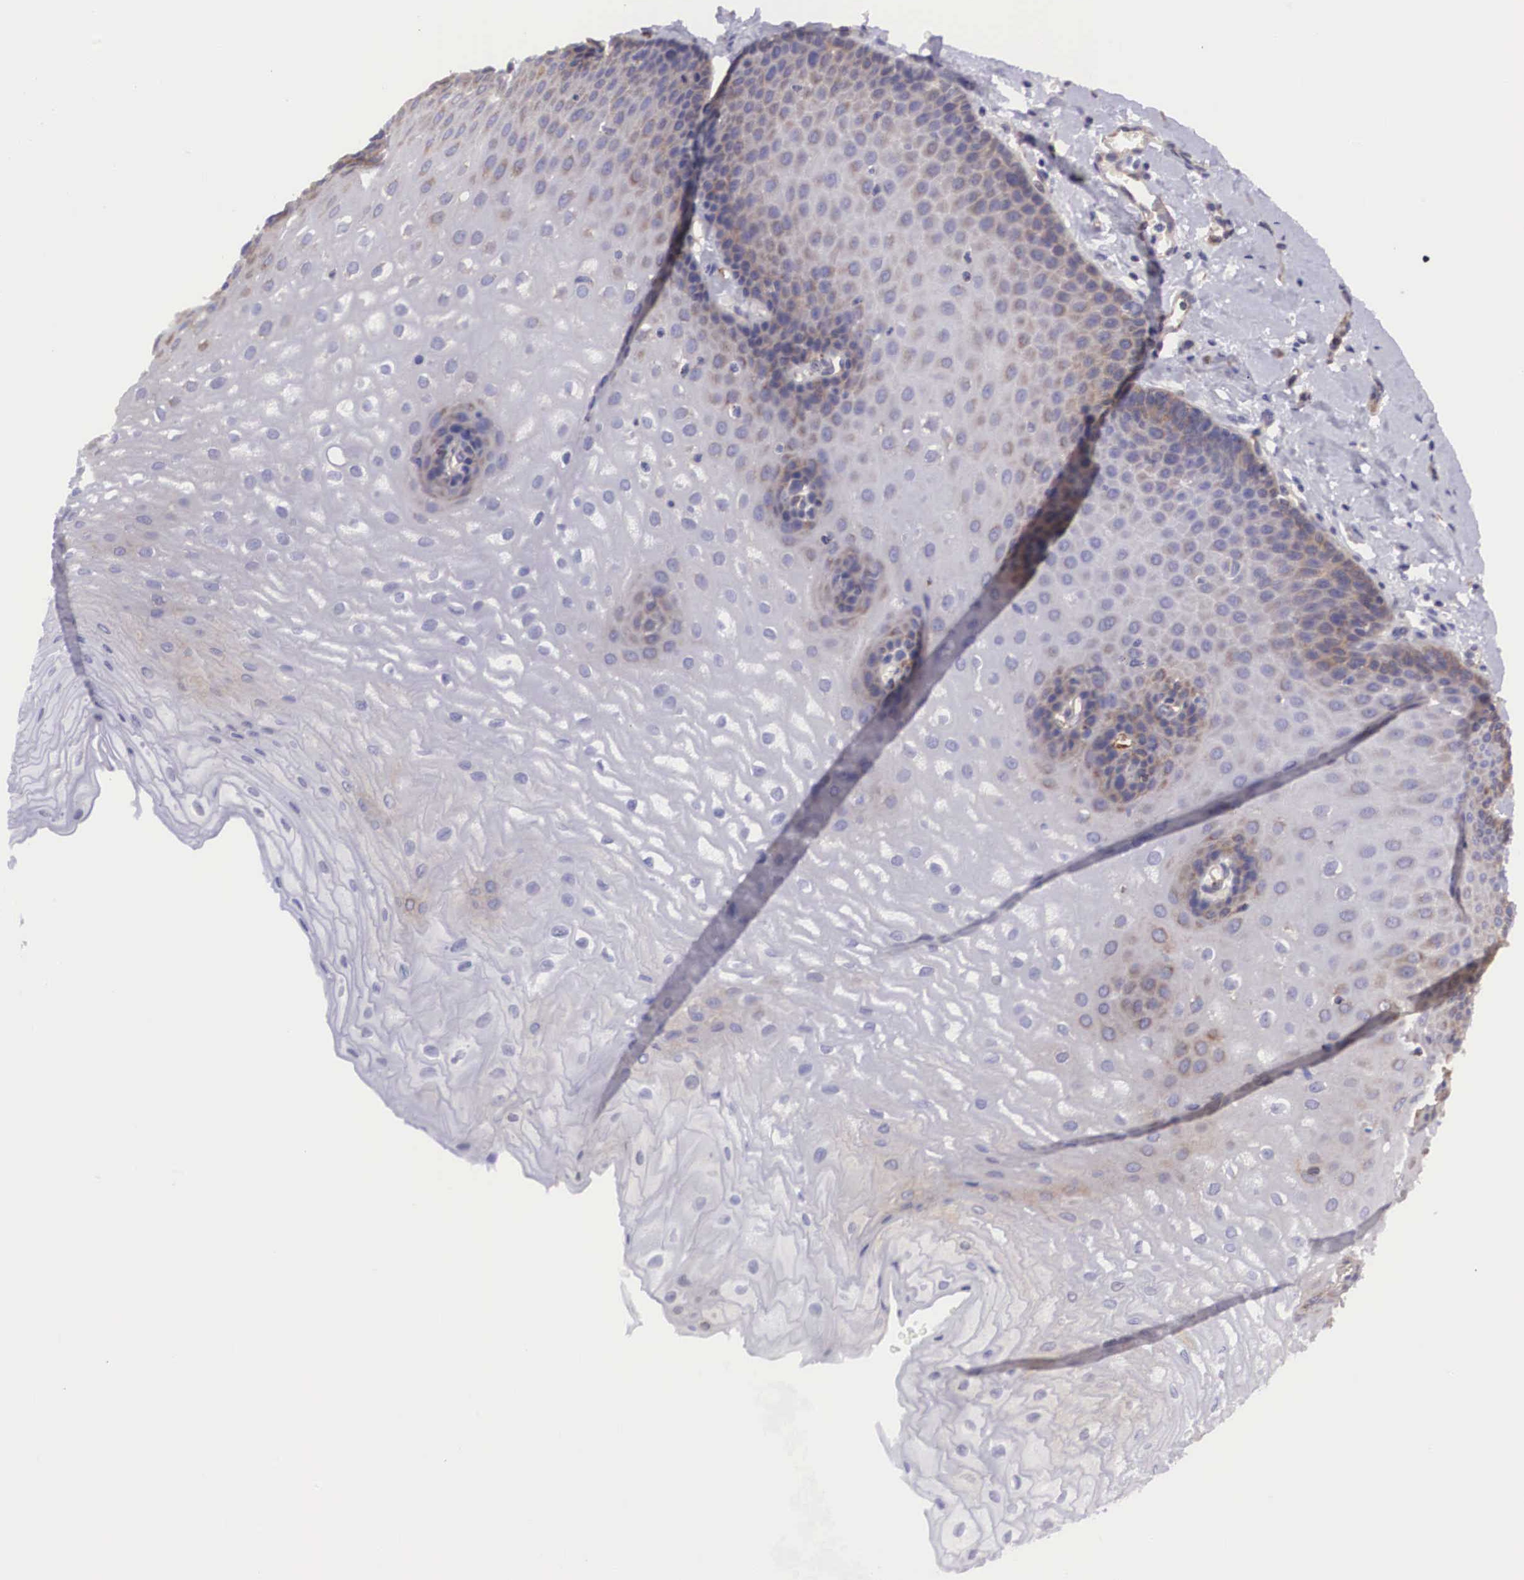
{"staining": {"intensity": "weak", "quantity": "25%-75%", "location": "cytoplasmic/membranous"}, "tissue": "esophagus", "cell_type": "Squamous epithelial cells", "image_type": "normal", "snomed": [{"axis": "morphology", "description": "Normal tissue, NOS"}, {"axis": "topography", "description": "Esophagus"}], "caption": "Immunohistochemical staining of benign esophagus shows weak cytoplasmic/membranous protein staining in about 25%-75% of squamous epithelial cells.", "gene": "BCAR1", "patient": {"sex": "male", "age": 70}}